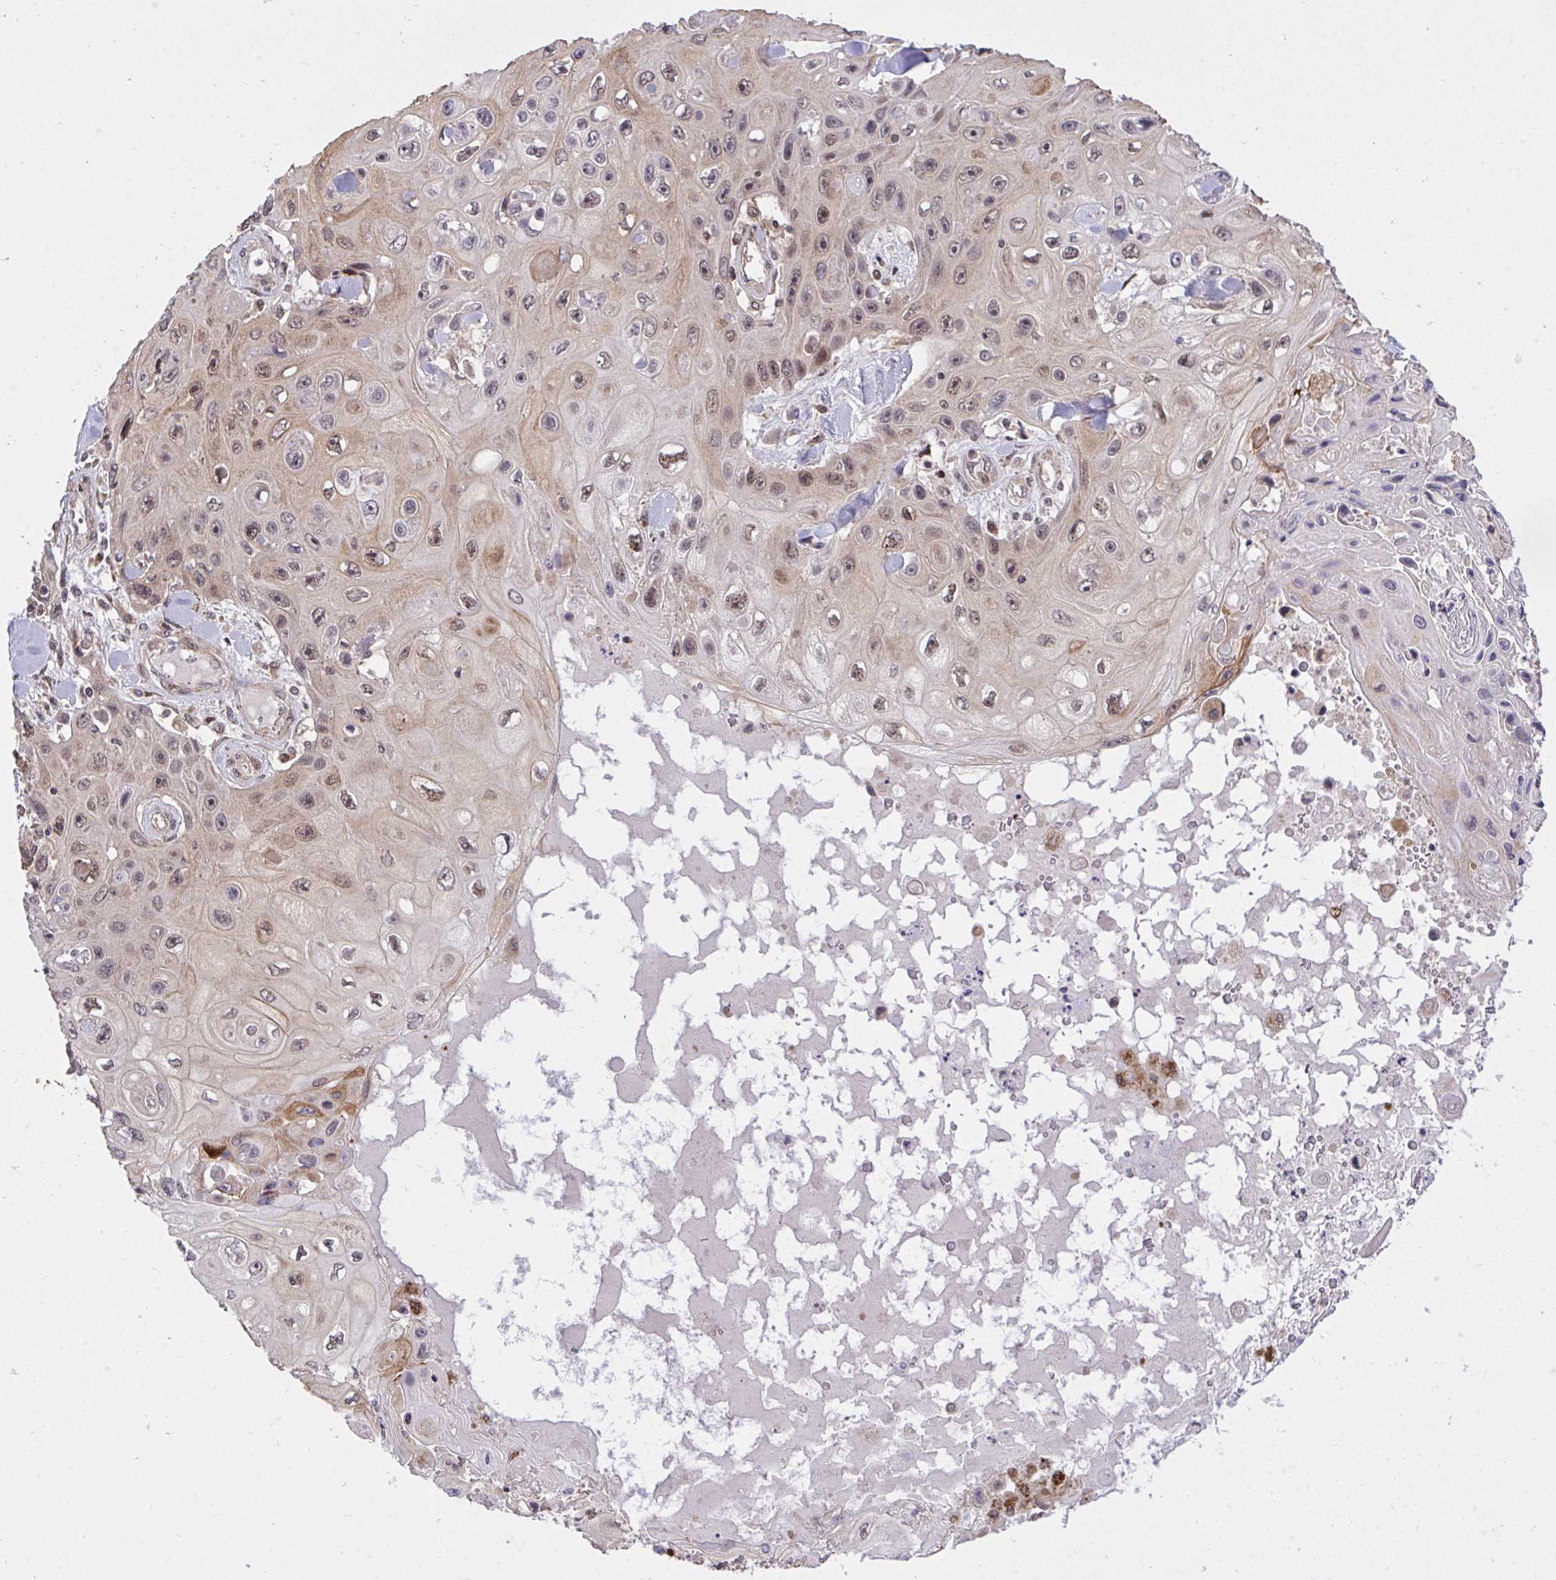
{"staining": {"intensity": "moderate", "quantity": "<25%", "location": "cytoplasmic/membranous"}, "tissue": "skin cancer", "cell_type": "Tumor cells", "image_type": "cancer", "snomed": [{"axis": "morphology", "description": "Squamous cell carcinoma, NOS"}, {"axis": "topography", "description": "Skin"}], "caption": "IHC (DAB (3,3'-diaminobenzidine)) staining of human skin squamous cell carcinoma demonstrates moderate cytoplasmic/membranous protein positivity in about <25% of tumor cells.", "gene": "ERI1", "patient": {"sex": "male", "age": 82}}